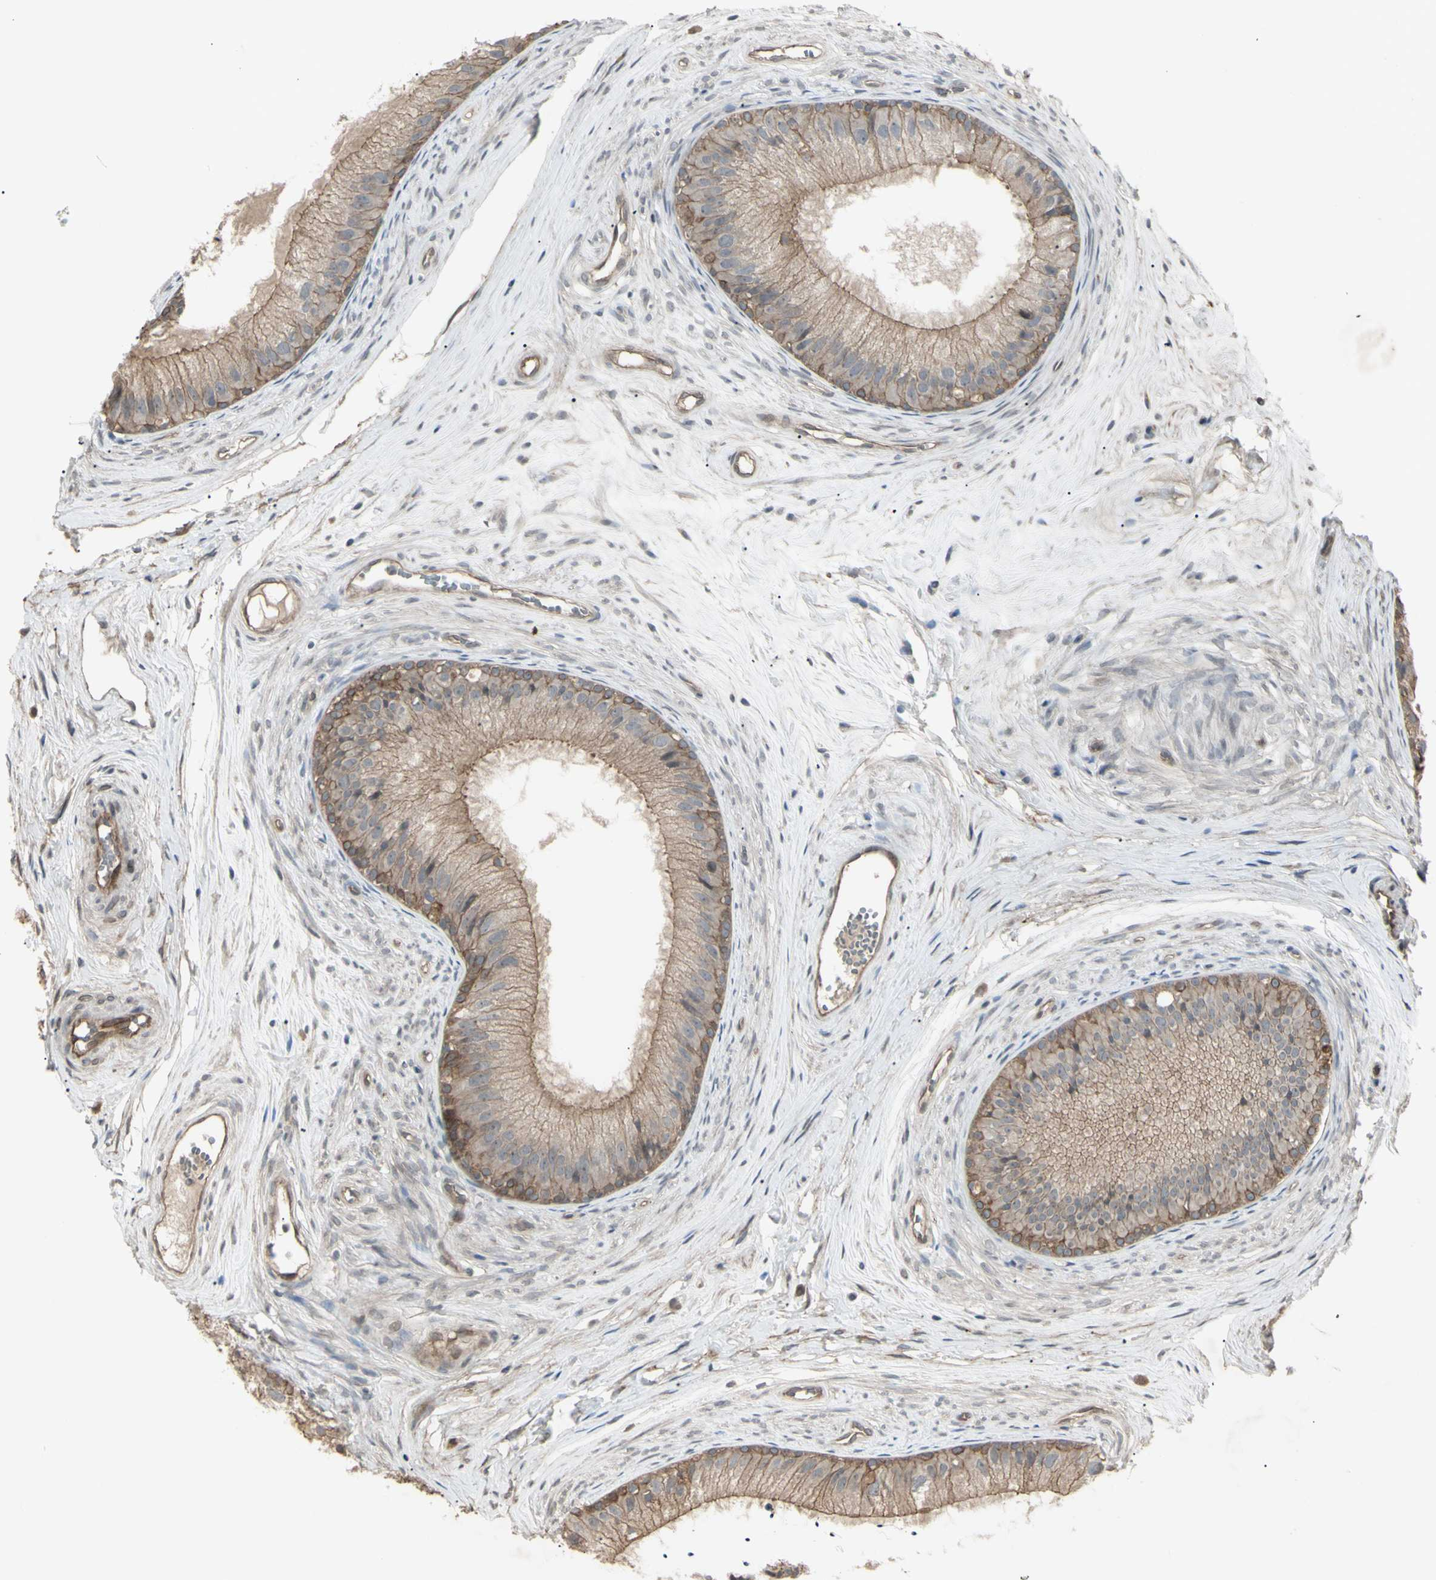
{"staining": {"intensity": "moderate", "quantity": "25%-75%", "location": "cytoplasmic/membranous"}, "tissue": "epididymis", "cell_type": "Glandular cells", "image_type": "normal", "snomed": [{"axis": "morphology", "description": "Normal tissue, NOS"}, {"axis": "topography", "description": "Epididymis"}], "caption": "Epididymis stained for a protein (brown) shows moderate cytoplasmic/membranous positive expression in about 25%-75% of glandular cells.", "gene": "JAG1", "patient": {"sex": "male", "age": 56}}